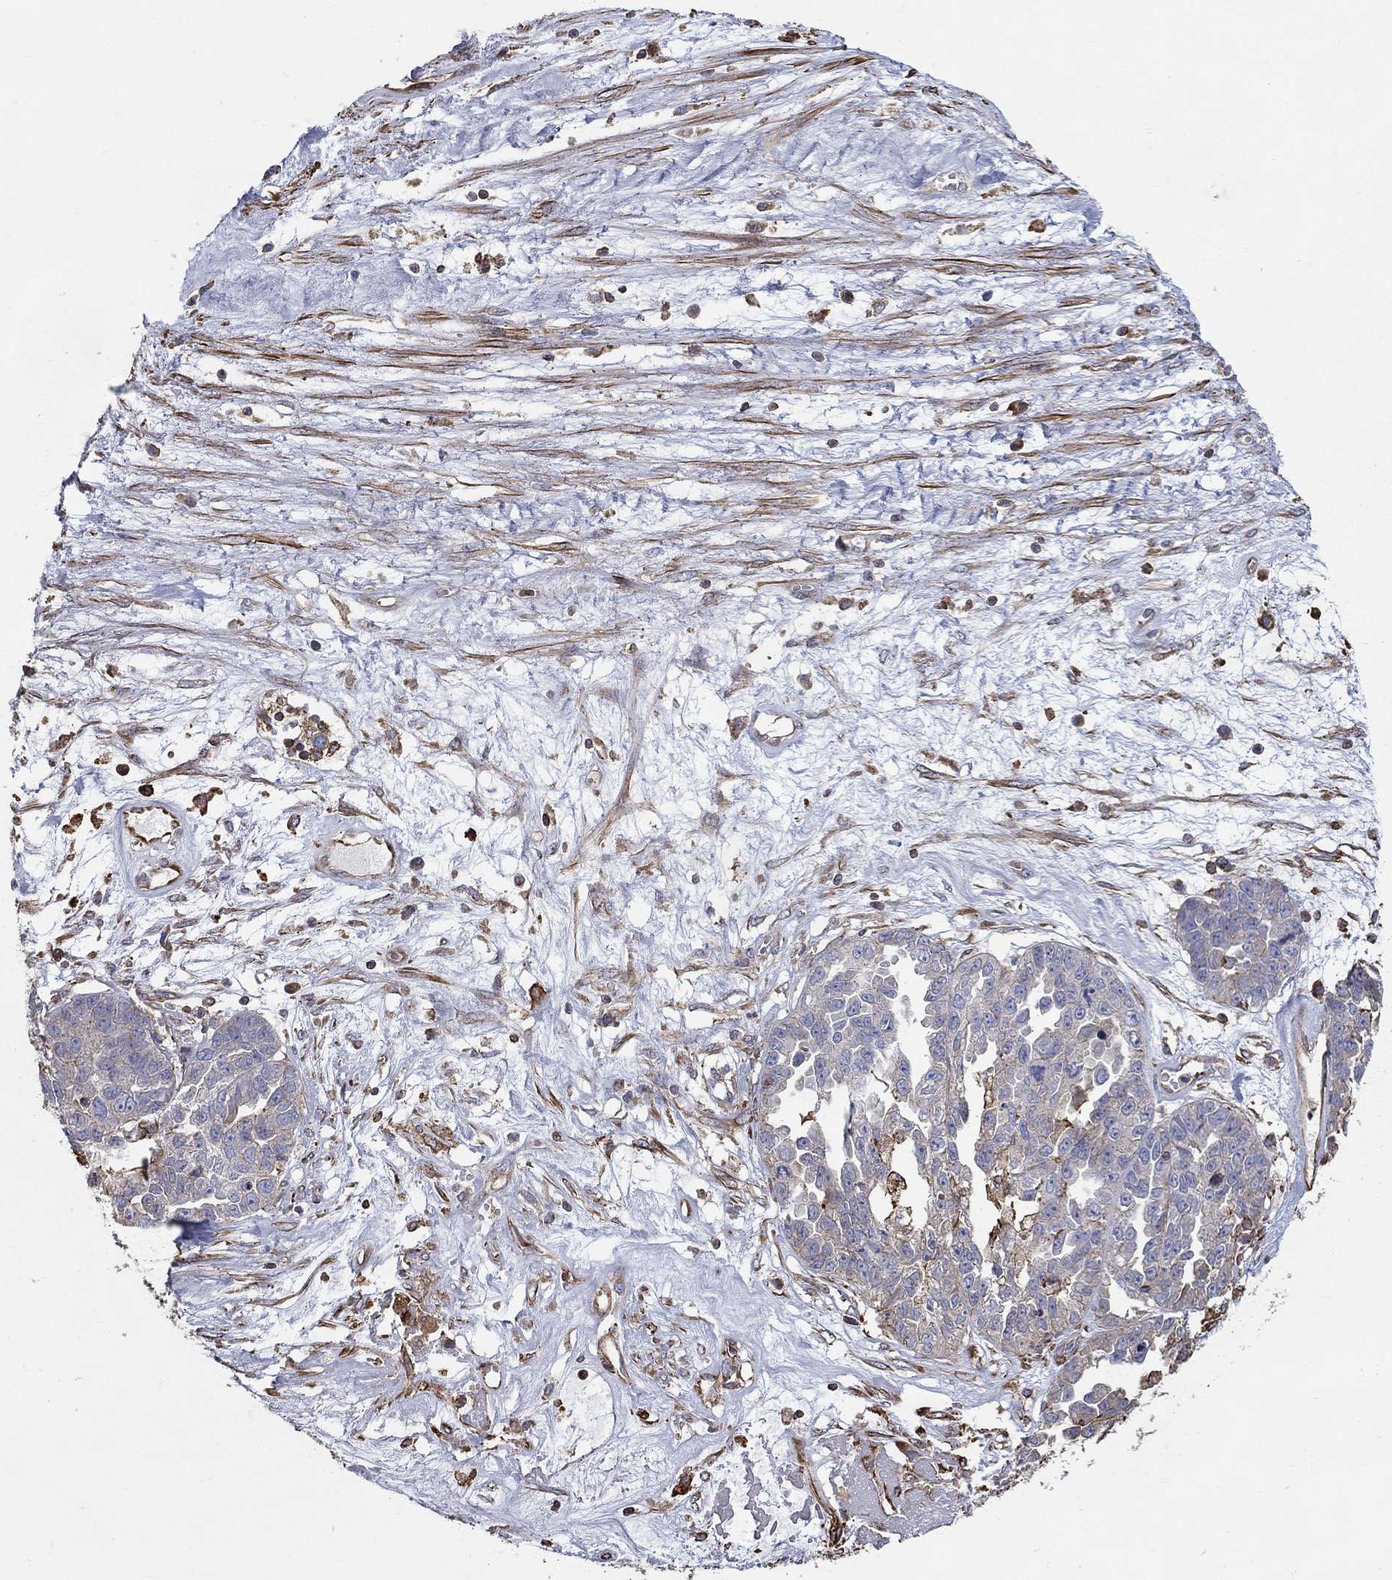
{"staining": {"intensity": "strong", "quantity": "<25%", "location": "cytoplasmic/membranous"}, "tissue": "ovarian cancer", "cell_type": "Tumor cells", "image_type": "cancer", "snomed": [{"axis": "morphology", "description": "Cystadenocarcinoma, serous, NOS"}, {"axis": "topography", "description": "Ovary"}], "caption": "Tumor cells demonstrate strong cytoplasmic/membranous staining in approximately <25% of cells in ovarian cancer.", "gene": "NPHP1", "patient": {"sex": "female", "age": 87}}